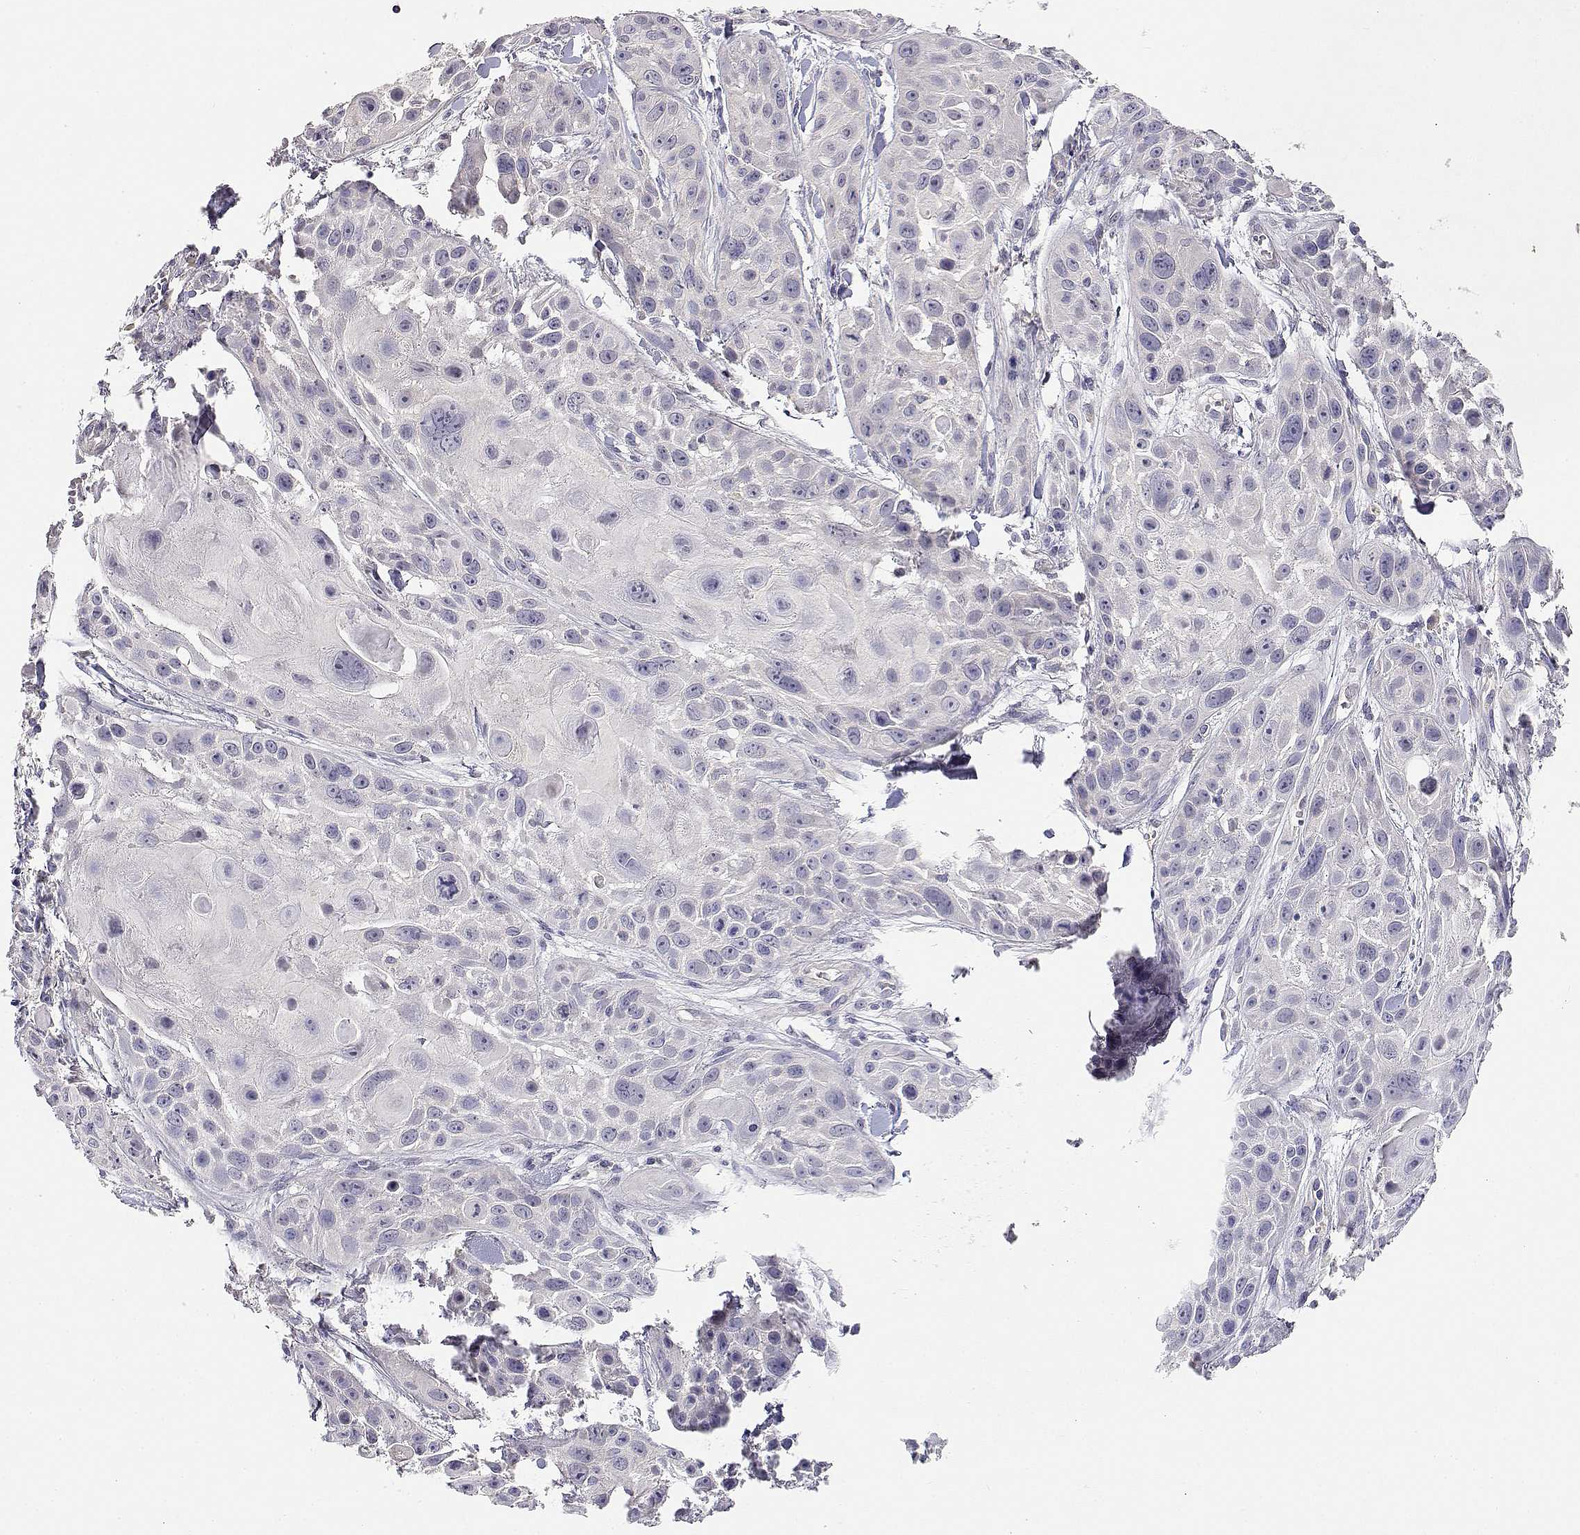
{"staining": {"intensity": "negative", "quantity": "none", "location": "none"}, "tissue": "skin cancer", "cell_type": "Tumor cells", "image_type": "cancer", "snomed": [{"axis": "morphology", "description": "Squamous cell carcinoma, NOS"}, {"axis": "topography", "description": "Skin"}, {"axis": "topography", "description": "Anal"}], "caption": "Immunohistochemistry (IHC) of squamous cell carcinoma (skin) reveals no expression in tumor cells.", "gene": "ADA", "patient": {"sex": "female", "age": 75}}